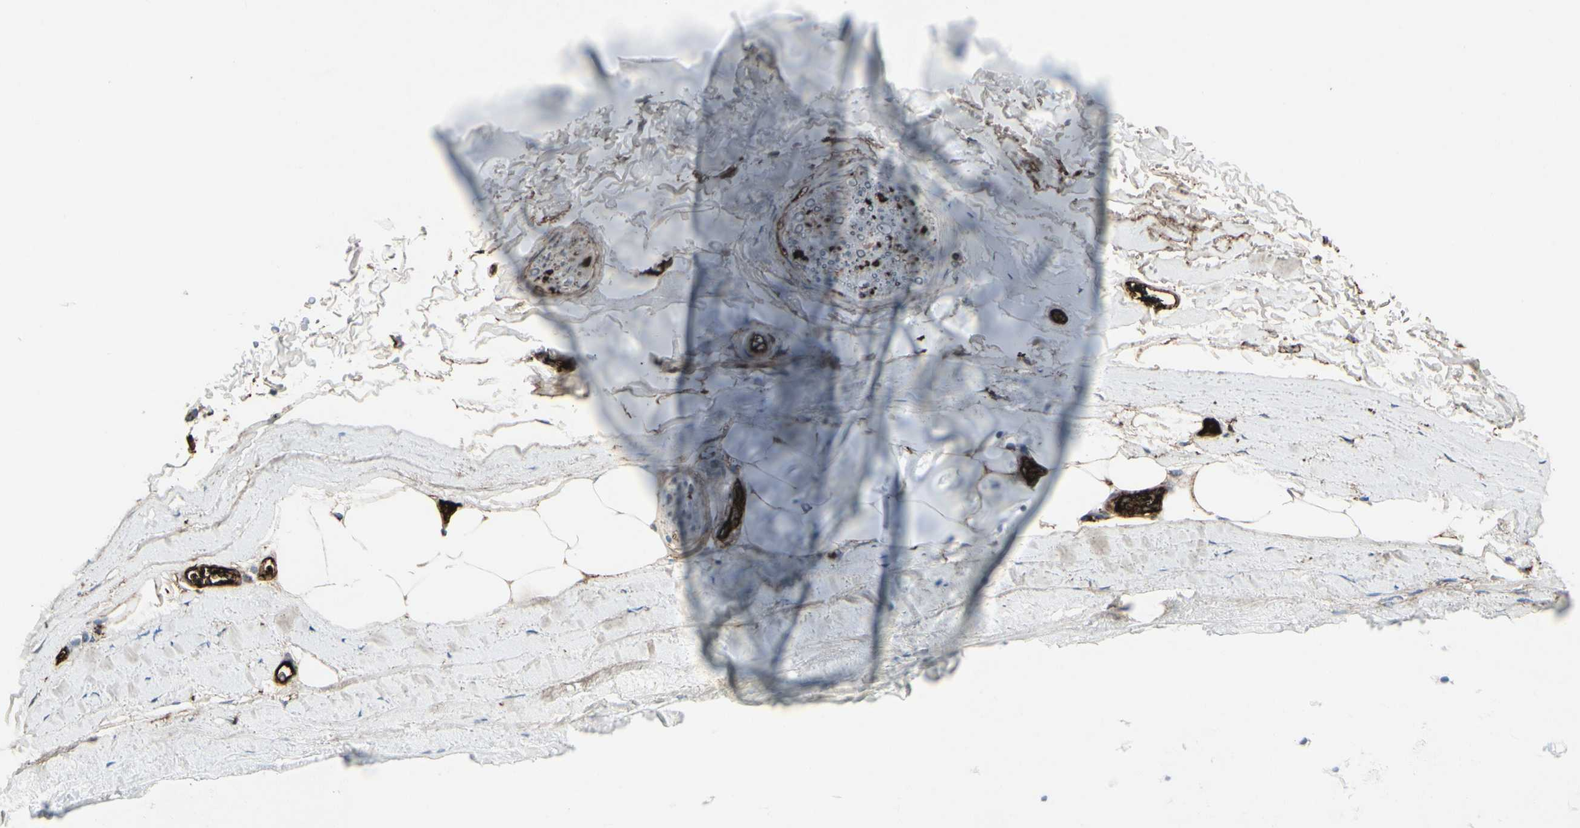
{"staining": {"intensity": "negative", "quantity": "none", "location": "none"}, "tissue": "adipose tissue", "cell_type": "Adipocytes", "image_type": "normal", "snomed": [{"axis": "morphology", "description": "Normal tissue, NOS"}, {"axis": "topography", "description": "Bronchus"}], "caption": "Immunohistochemical staining of normal human adipose tissue demonstrates no significant expression in adipocytes.", "gene": "IGHG1", "patient": {"sex": "female", "age": 73}}